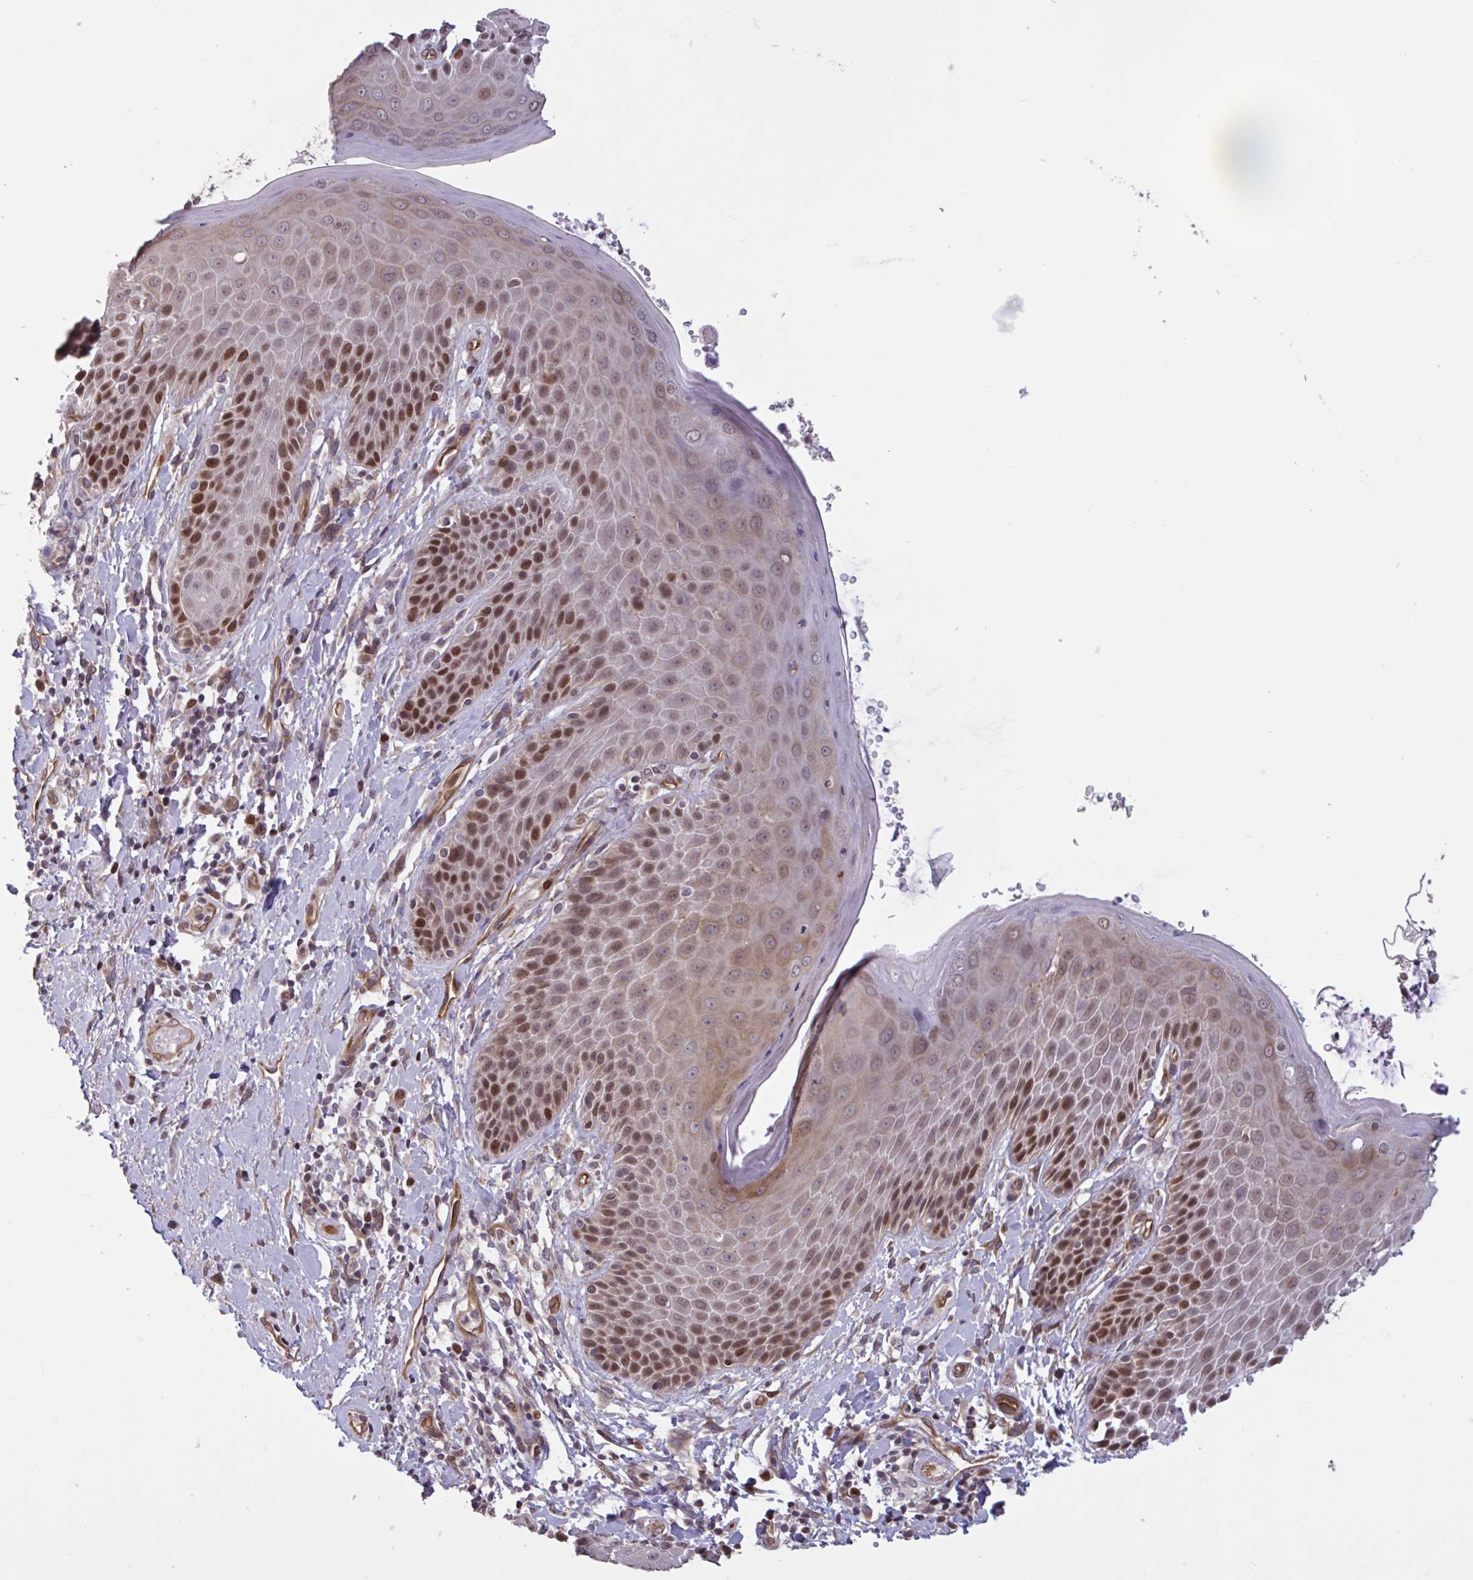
{"staining": {"intensity": "strong", "quantity": "25%-75%", "location": "cytoplasmic/membranous,nuclear"}, "tissue": "skin", "cell_type": "Epidermal cells", "image_type": "normal", "snomed": [{"axis": "morphology", "description": "Normal tissue, NOS"}, {"axis": "topography", "description": "Anal"}, {"axis": "topography", "description": "Peripheral nerve tissue"}], "caption": "Protein staining reveals strong cytoplasmic/membranous,nuclear expression in about 25%-75% of epidermal cells in normal skin.", "gene": "IPO5", "patient": {"sex": "male", "age": 51}}